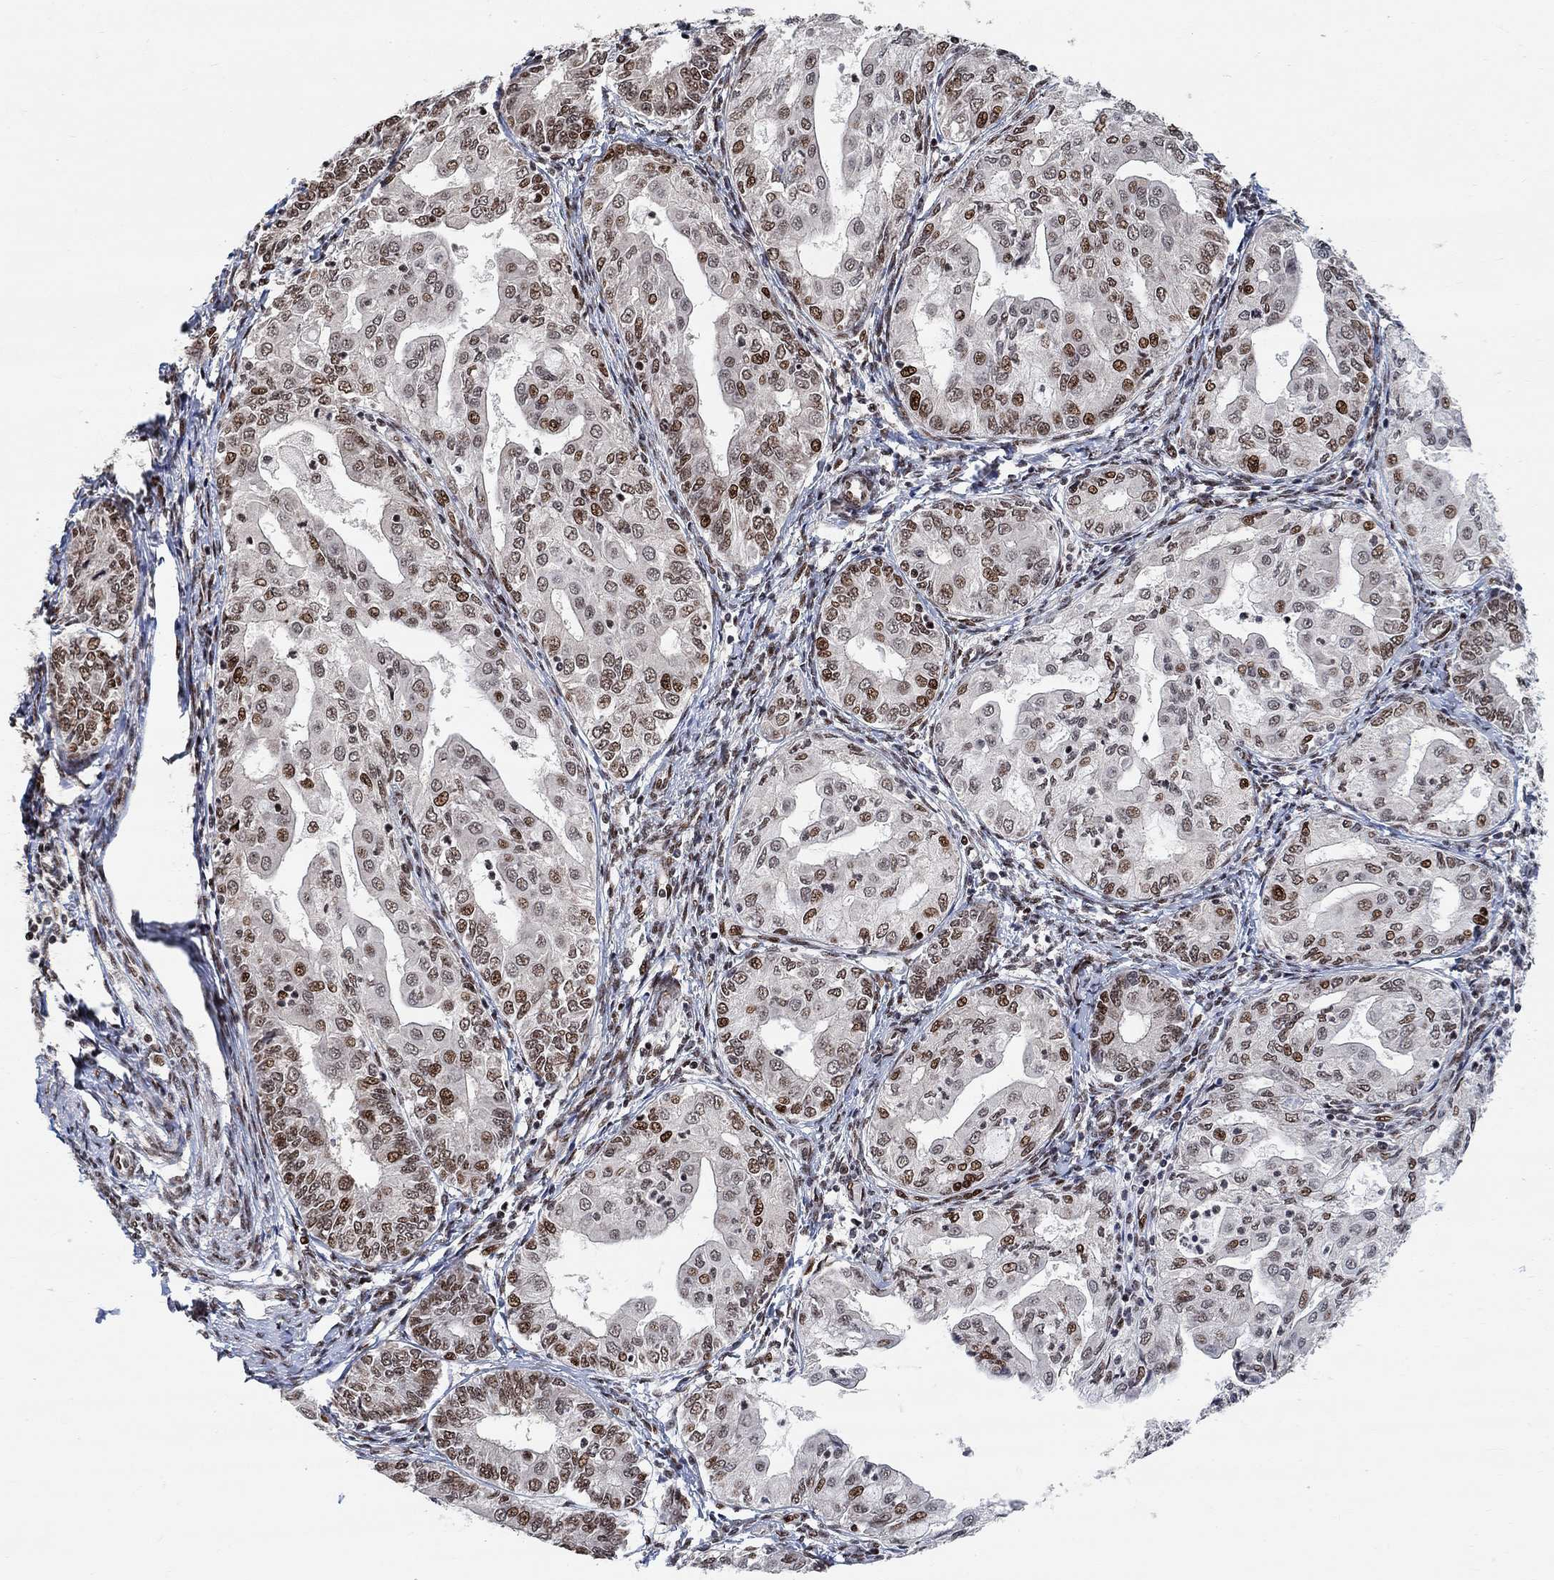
{"staining": {"intensity": "strong", "quantity": "25%-75%", "location": "nuclear"}, "tissue": "endometrial cancer", "cell_type": "Tumor cells", "image_type": "cancer", "snomed": [{"axis": "morphology", "description": "Adenocarcinoma, NOS"}, {"axis": "topography", "description": "Endometrium"}], "caption": "Strong nuclear positivity is seen in about 25%-75% of tumor cells in endometrial cancer (adenocarcinoma). (DAB = brown stain, brightfield microscopy at high magnification).", "gene": "E4F1", "patient": {"sex": "female", "age": 68}}